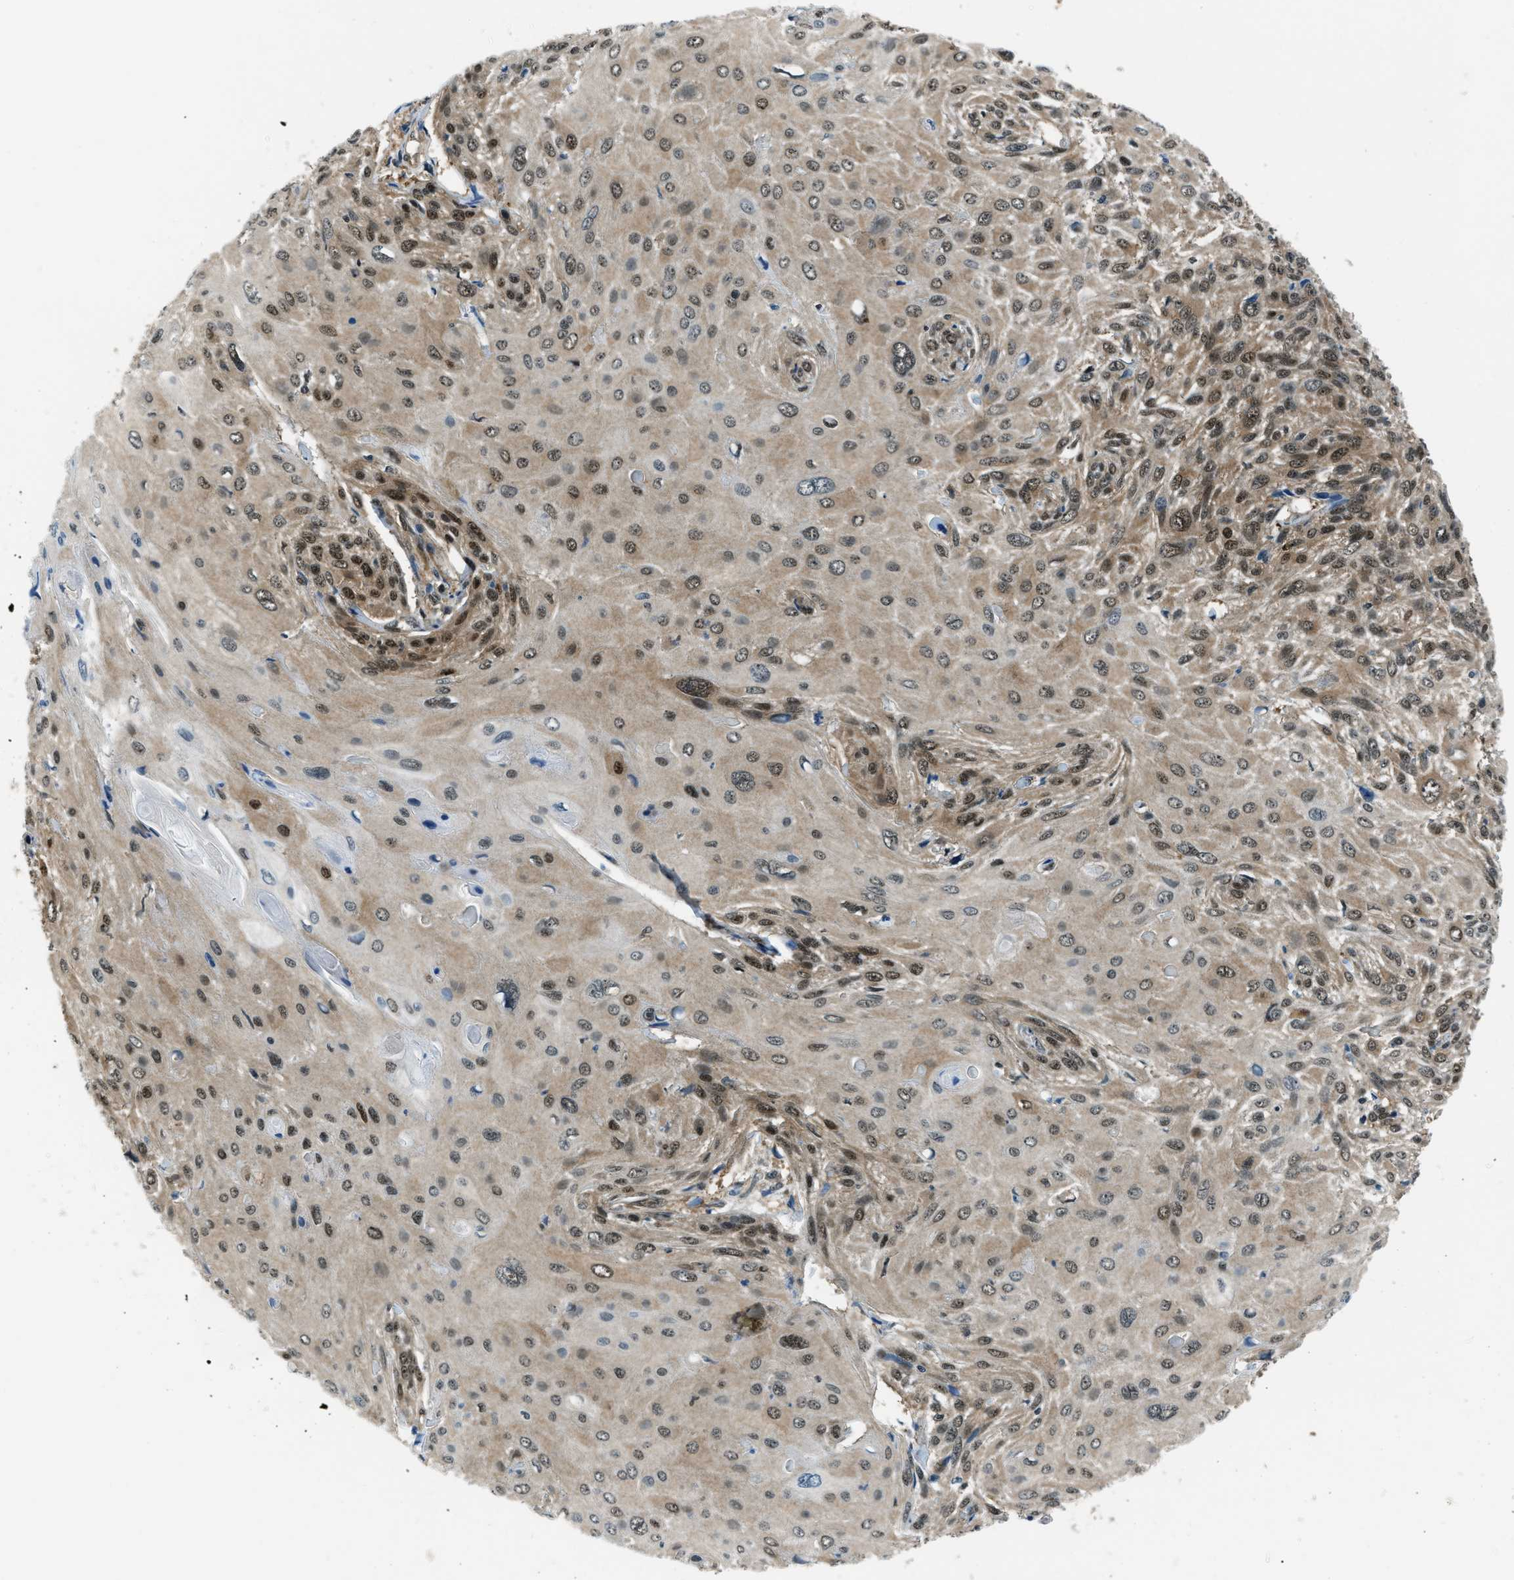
{"staining": {"intensity": "moderate", "quantity": ">75%", "location": "cytoplasmic/membranous,nuclear"}, "tissue": "cervical cancer", "cell_type": "Tumor cells", "image_type": "cancer", "snomed": [{"axis": "morphology", "description": "Squamous cell carcinoma, NOS"}, {"axis": "topography", "description": "Cervix"}], "caption": "Tumor cells exhibit moderate cytoplasmic/membranous and nuclear staining in approximately >75% of cells in cervical cancer.", "gene": "NUDCD3", "patient": {"sex": "female", "age": 51}}